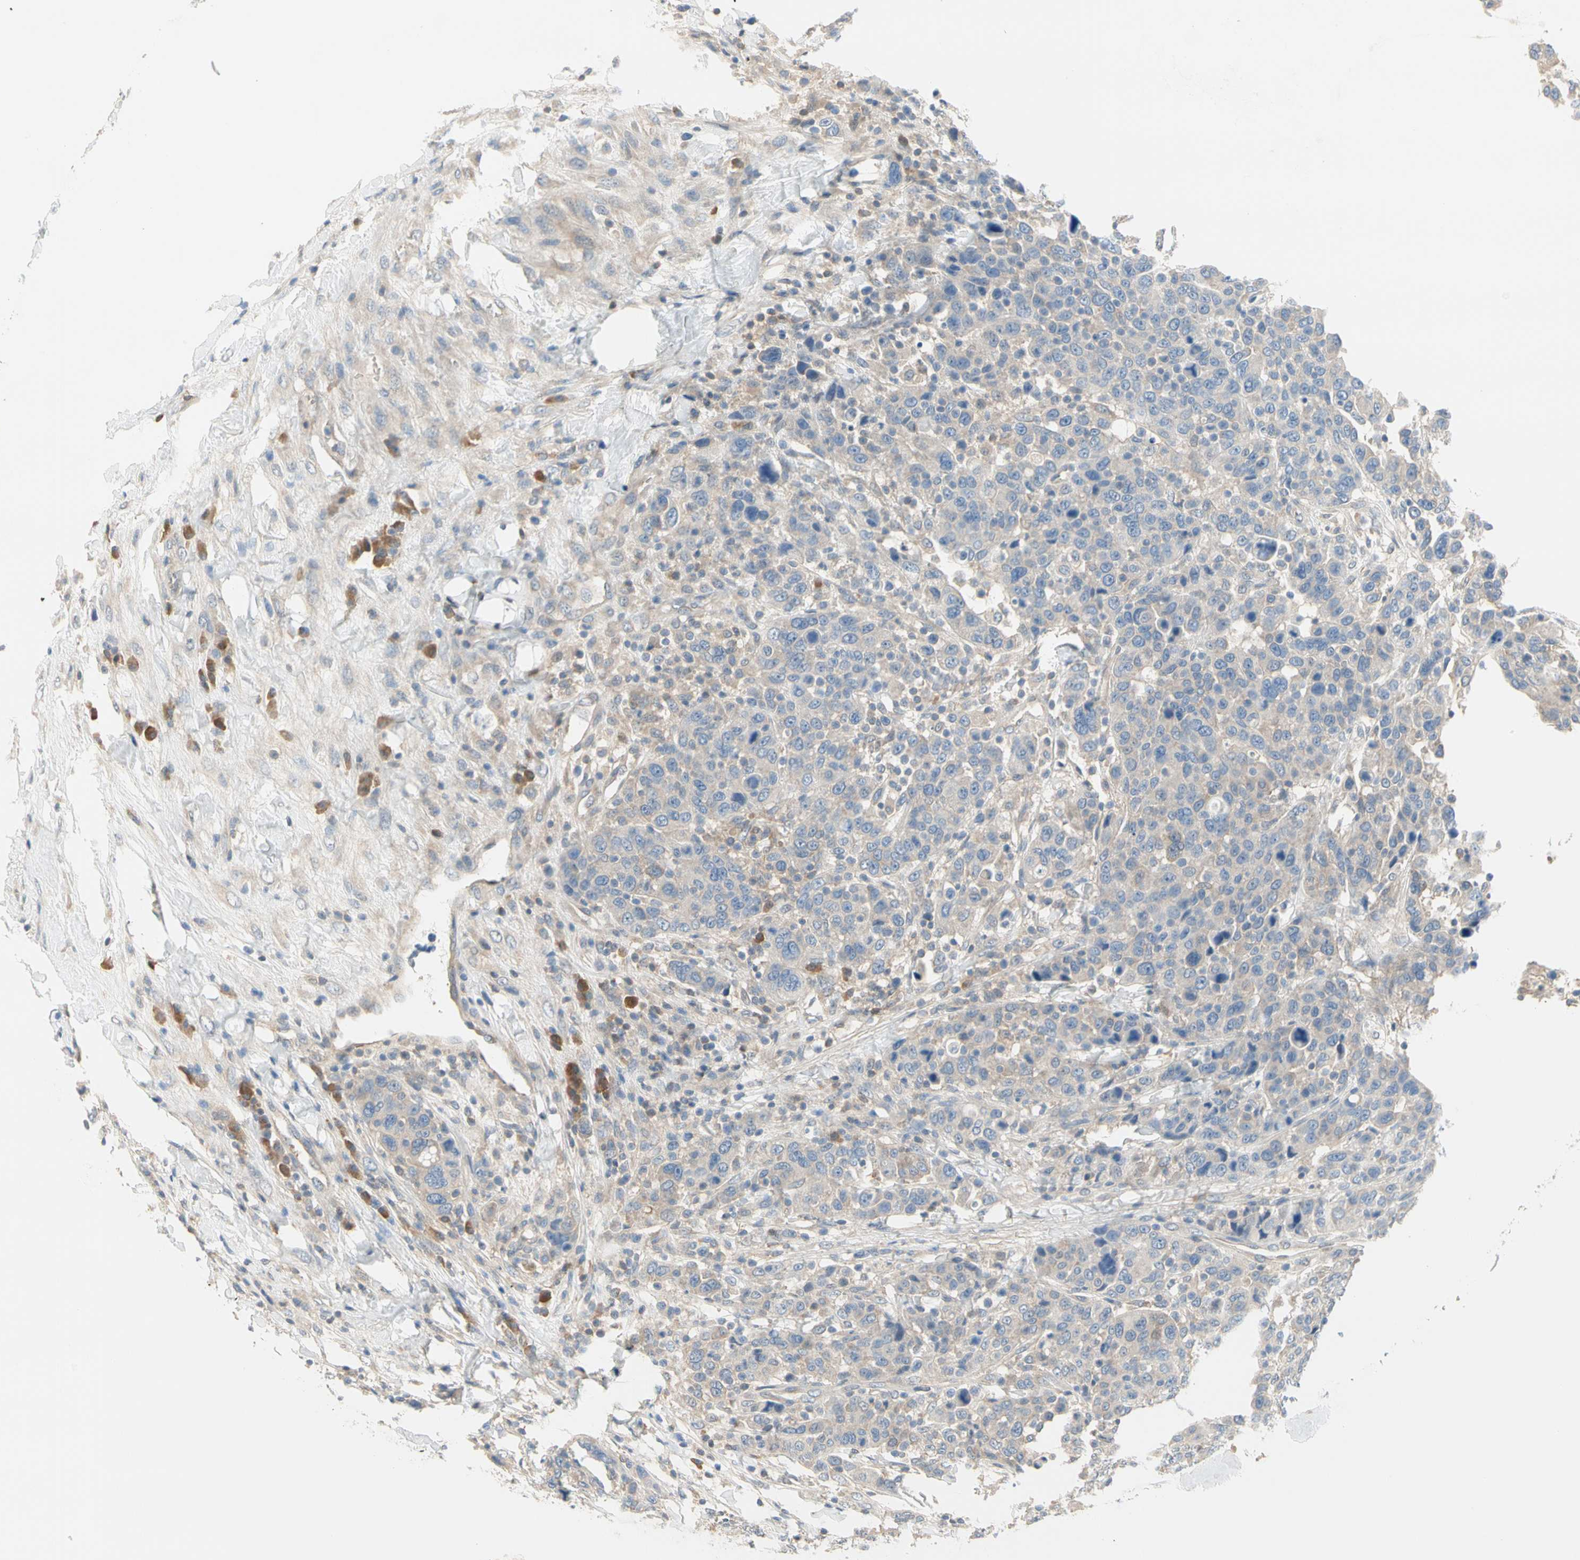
{"staining": {"intensity": "weak", "quantity": ">75%", "location": "cytoplasmic/membranous"}, "tissue": "breast cancer", "cell_type": "Tumor cells", "image_type": "cancer", "snomed": [{"axis": "morphology", "description": "Duct carcinoma"}, {"axis": "topography", "description": "Breast"}], "caption": "Immunohistochemistry of breast cancer reveals low levels of weak cytoplasmic/membranous expression in about >75% of tumor cells.", "gene": "MPI", "patient": {"sex": "female", "age": 37}}